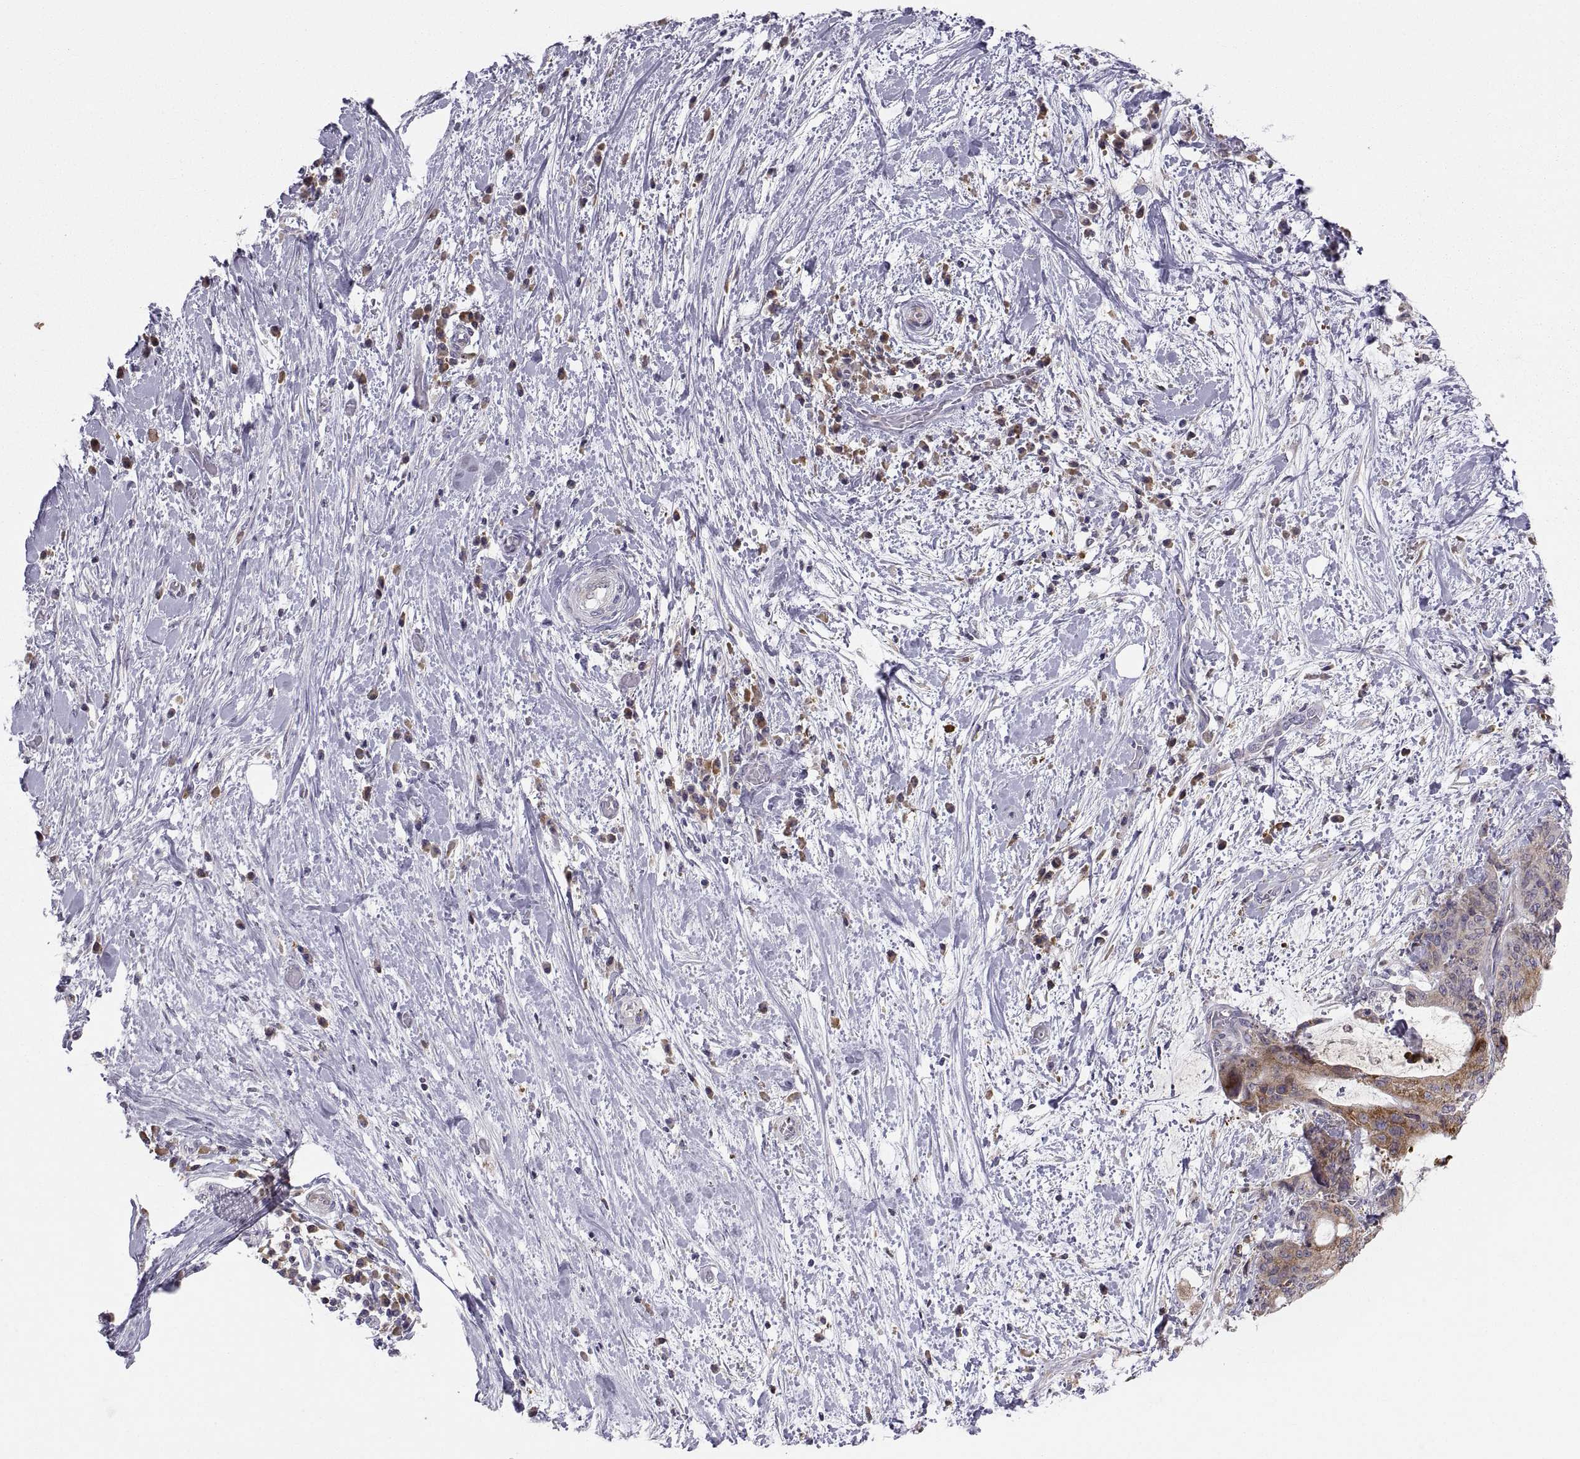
{"staining": {"intensity": "moderate", "quantity": ">75%", "location": "cytoplasmic/membranous"}, "tissue": "liver cancer", "cell_type": "Tumor cells", "image_type": "cancer", "snomed": [{"axis": "morphology", "description": "Cholangiocarcinoma"}, {"axis": "topography", "description": "Liver"}], "caption": "This is a micrograph of IHC staining of liver cholangiocarcinoma, which shows moderate staining in the cytoplasmic/membranous of tumor cells.", "gene": "ERO1A", "patient": {"sex": "female", "age": 73}}